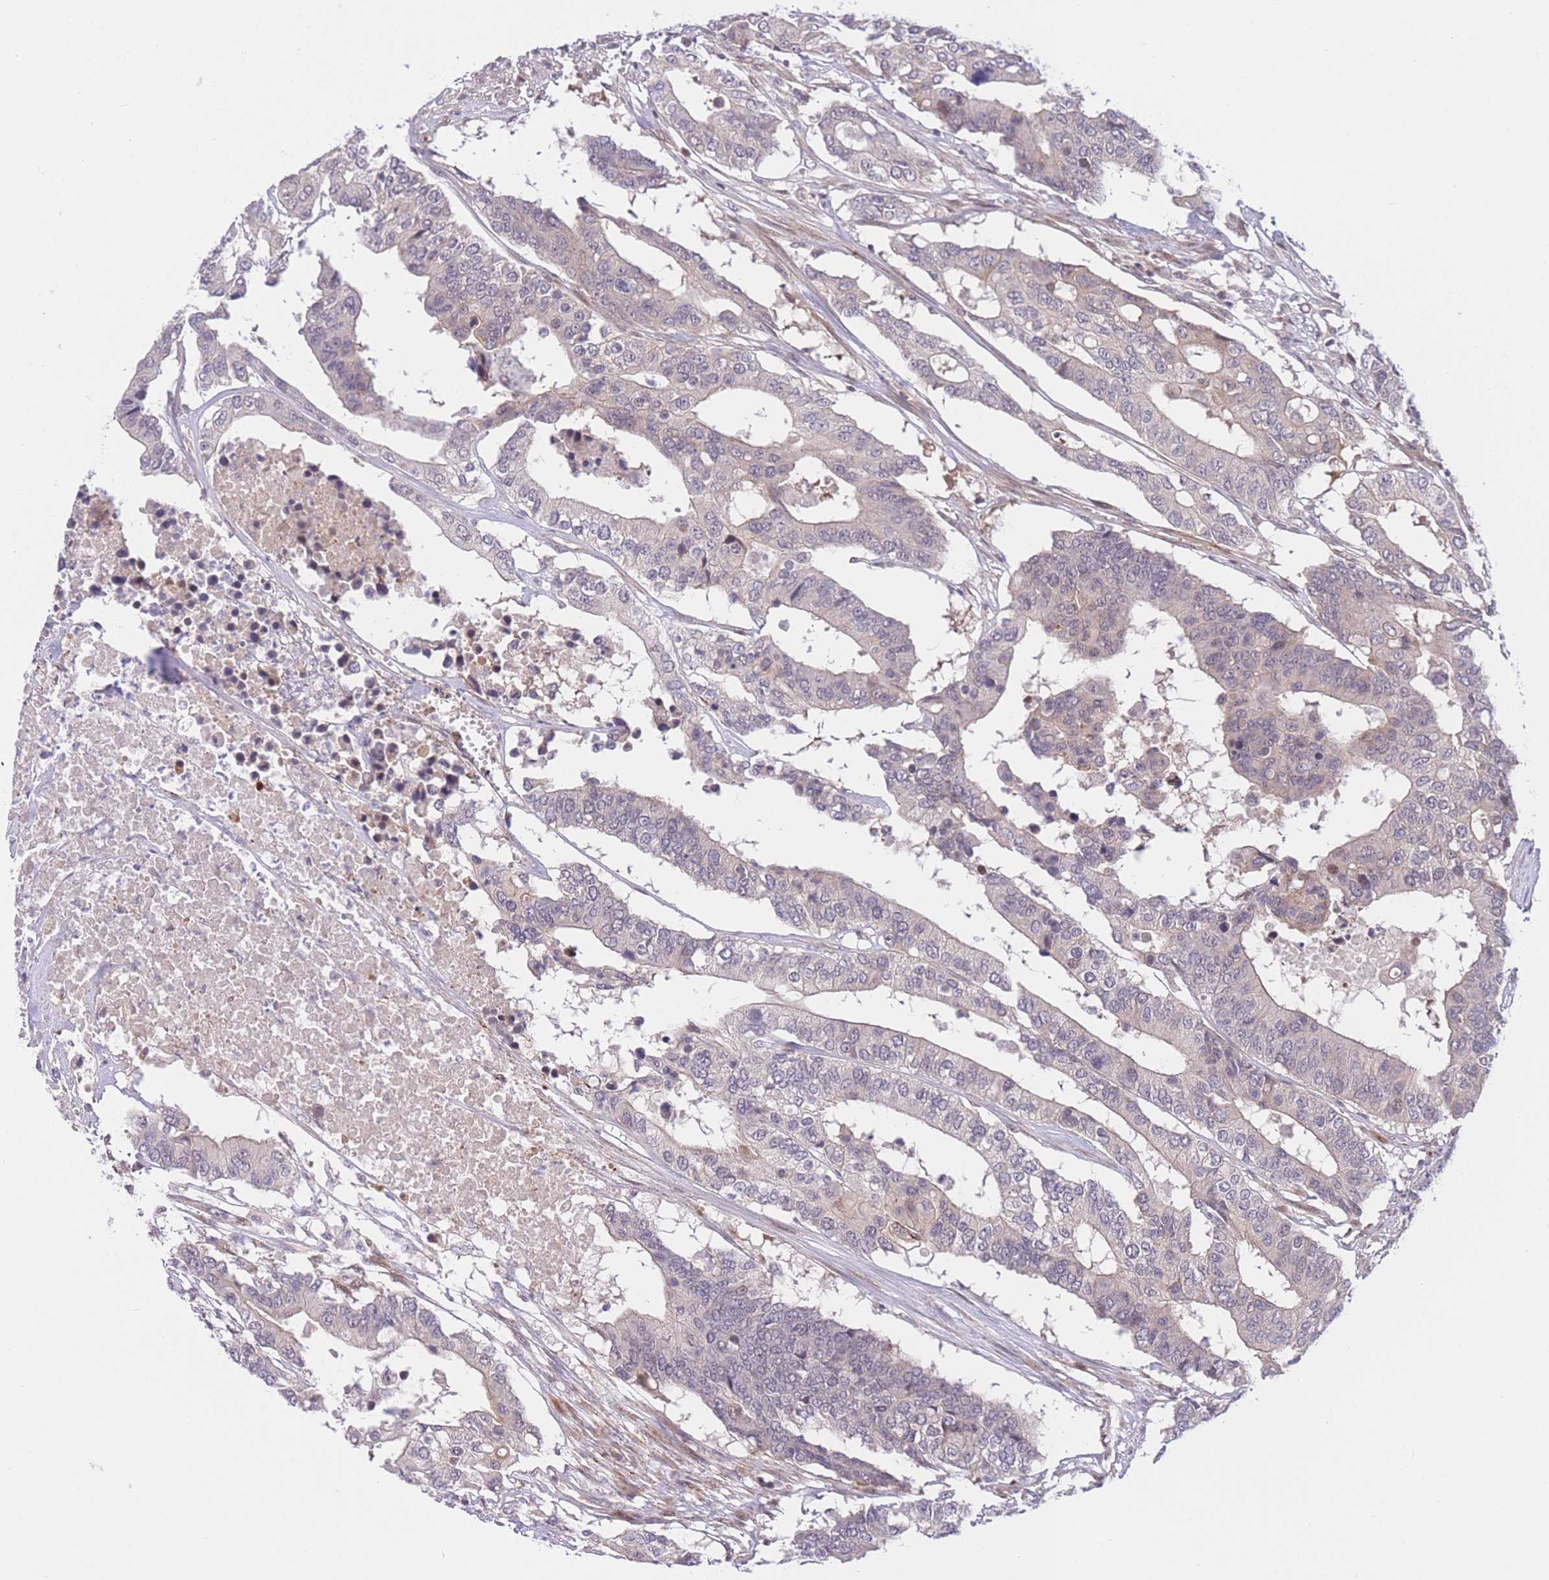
{"staining": {"intensity": "weak", "quantity": "25%-75%", "location": "cytoplasmic/membranous"}, "tissue": "colorectal cancer", "cell_type": "Tumor cells", "image_type": "cancer", "snomed": [{"axis": "morphology", "description": "Adenocarcinoma, NOS"}, {"axis": "topography", "description": "Colon"}], "caption": "The image demonstrates a brown stain indicating the presence of a protein in the cytoplasmic/membranous of tumor cells in colorectal cancer.", "gene": "CDC25B", "patient": {"sex": "male", "age": 77}}